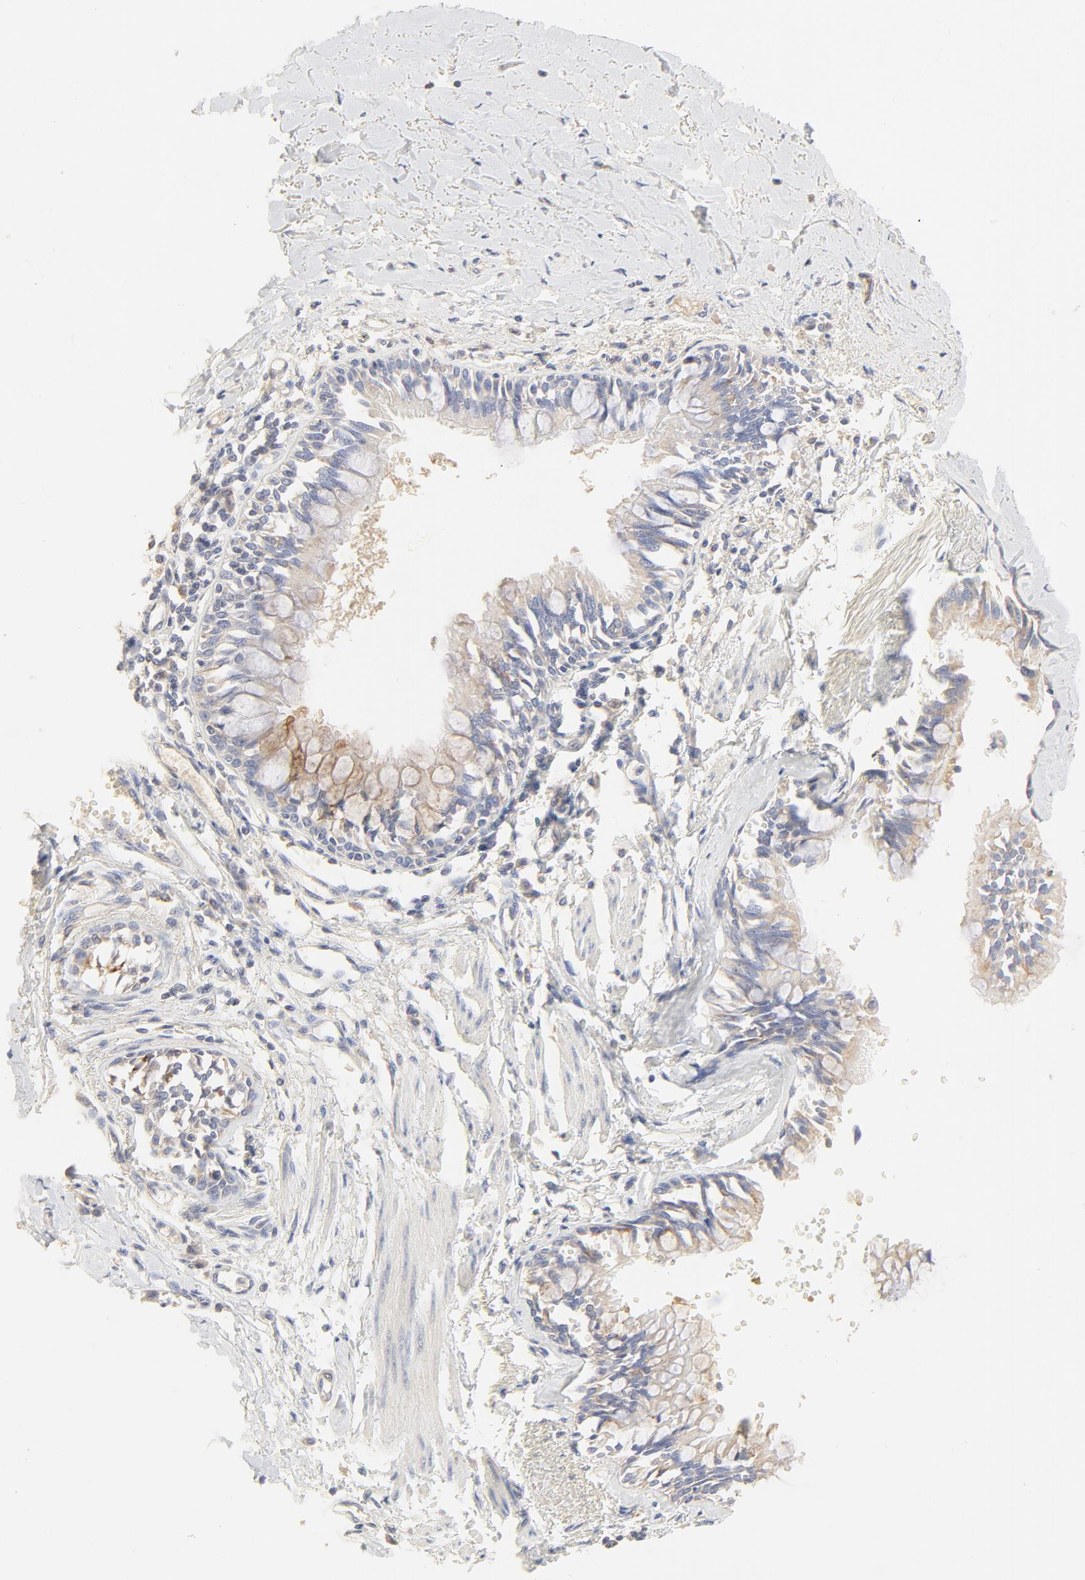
{"staining": {"intensity": "negative", "quantity": "none", "location": "none"}, "tissue": "bronchus", "cell_type": "Respiratory epithelial cells", "image_type": "normal", "snomed": [{"axis": "morphology", "description": "Normal tissue, NOS"}, {"axis": "topography", "description": "Bronchus"}, {"axis": "topography", "description": "Lung"}], "caption": "This is a histopathology image of immunohistochemistry (IHC) staining of benign bronchus, which shows no expression in respiratory epithelial cells.", "gene": "FCGBP", "patient": {"sex": "female", "age": 56}}